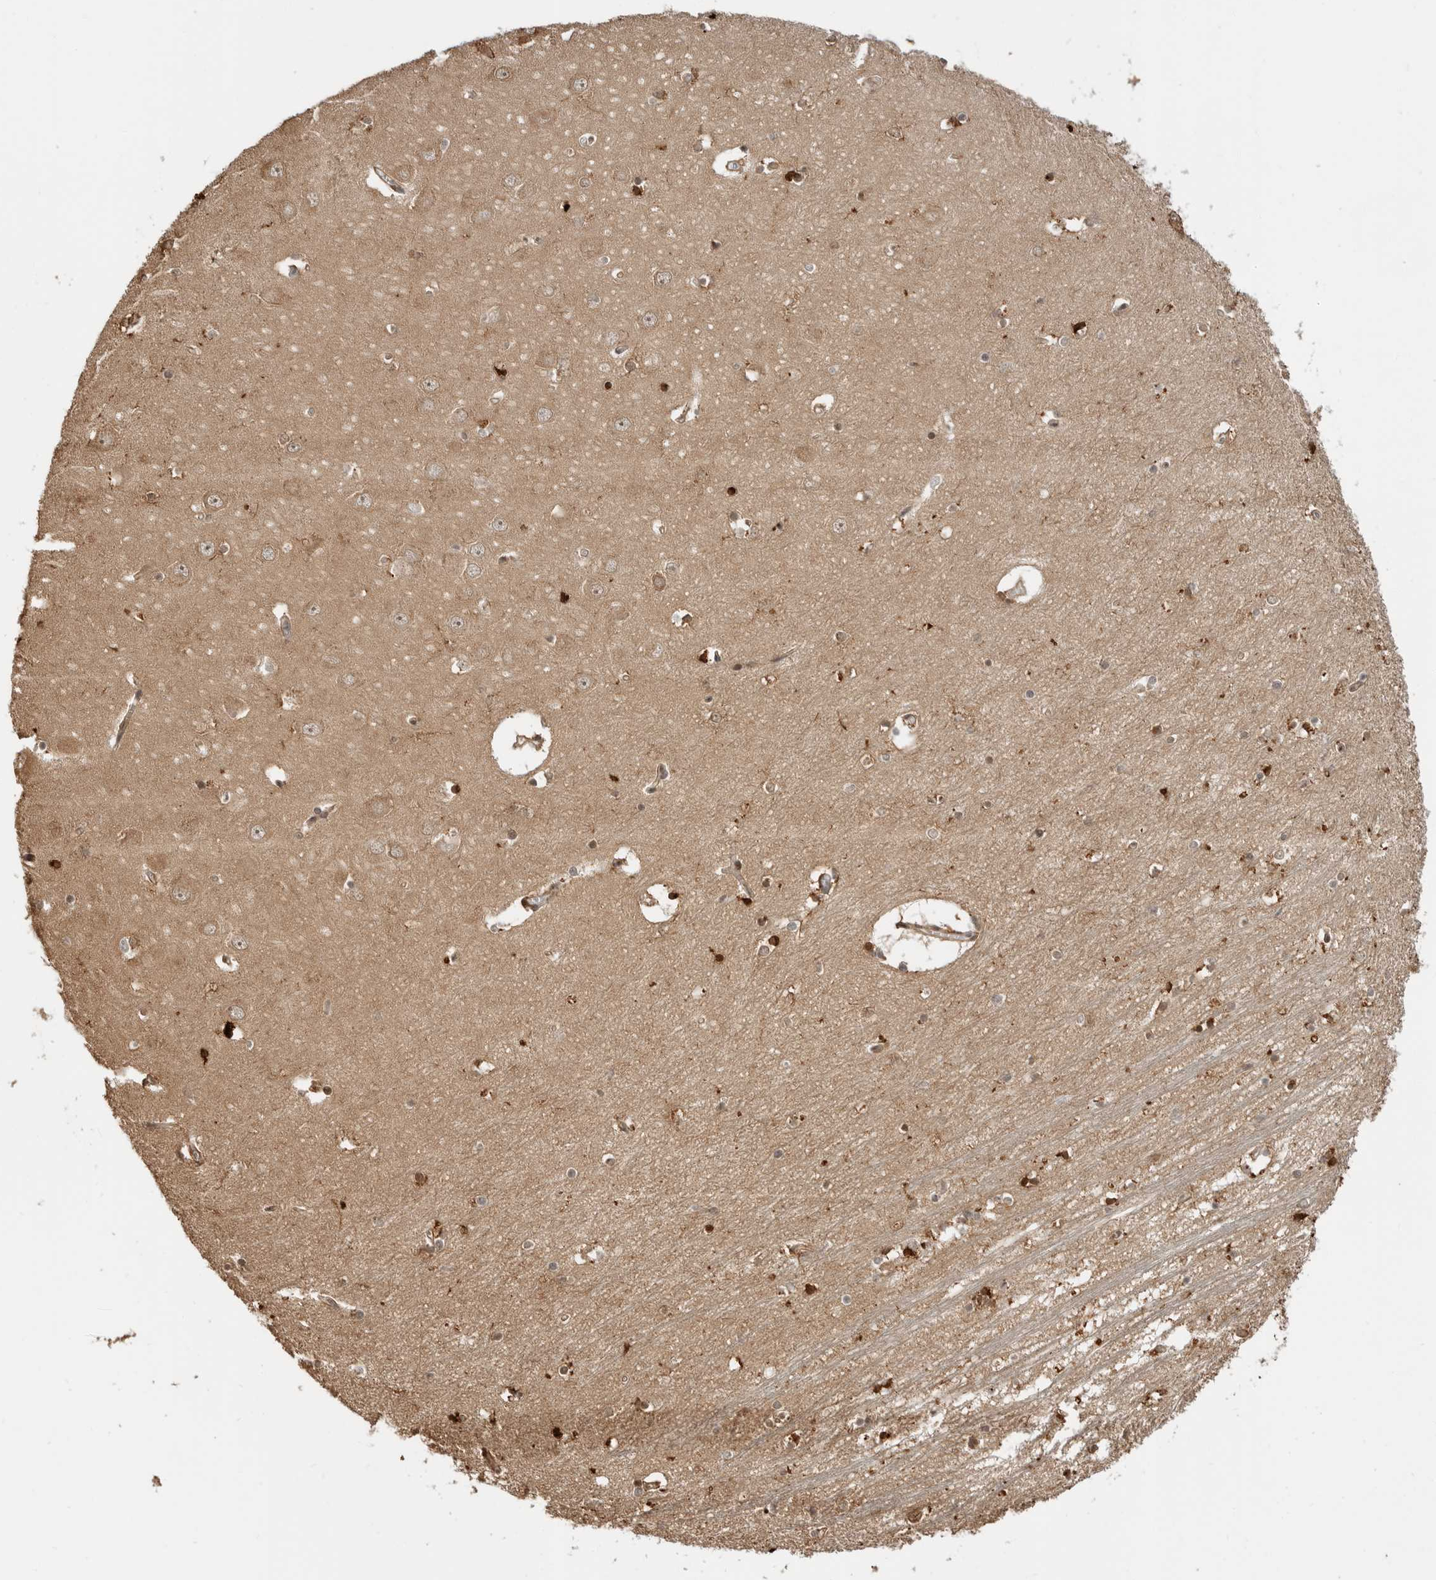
{"staining": {"intensity": "moderate", "quantity": "25%-75%", "location": "cytoplasmic/membranous,nuclear"}, "tissue": "hippocampus", "cell_type": "Glial cells", "image_type": "normal", "snomed": [{"axis": "morphology", "description": "Normal tissue, NOS"}, {"axis": "topography", "description": "Hippocampus"}], "caption": "Immunohistochemistry (IHC) of unremarkable human hippocampus exhibits medium levels of moderate cytoplasmic/membranous,nuclear positivity in approximately 25%-75% of glial cells.", "gene": "BMP2K", "patient": {"sex": "male", "age": 70}}